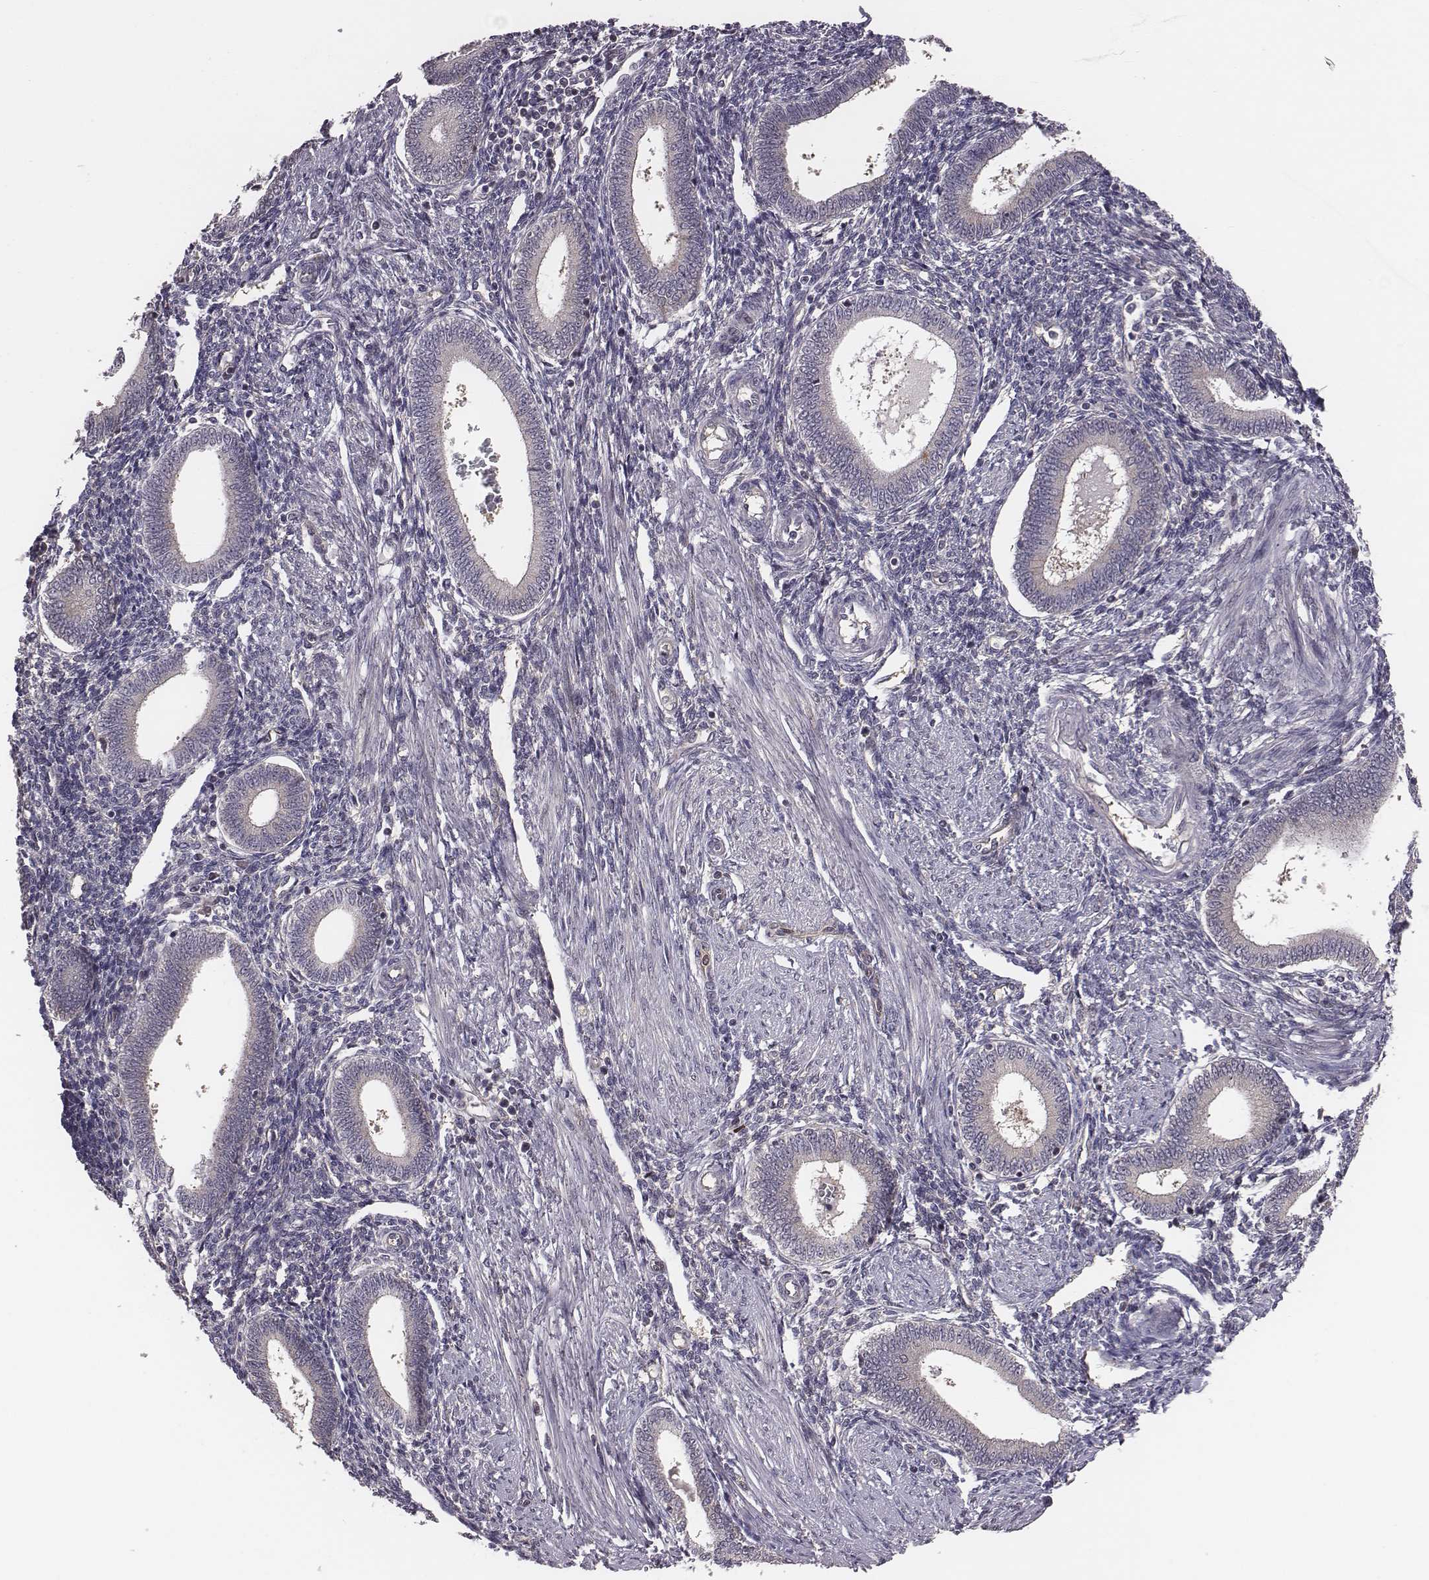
{"staining": {"intensity": "negative", "quantity": "none", "location": "none"}, "tissue": "endometrium", "cell_type": "Cells in endometrial stroma", "image_type": "normal", "snomed": [{"axis": "morphology", "description": "Normal tissue, NOS"}, {"axis": "topography", "description": "Endometrium"}], "caption": "Immunohistochemistry (IHC) photomicrograph of unremarkable endometrium: endometrium stained with DAB reveals no significant protein positivity in cells in endometrial stroma.", "gene": "SMURF2", "patient": {"sex": "female", "age": 42}}